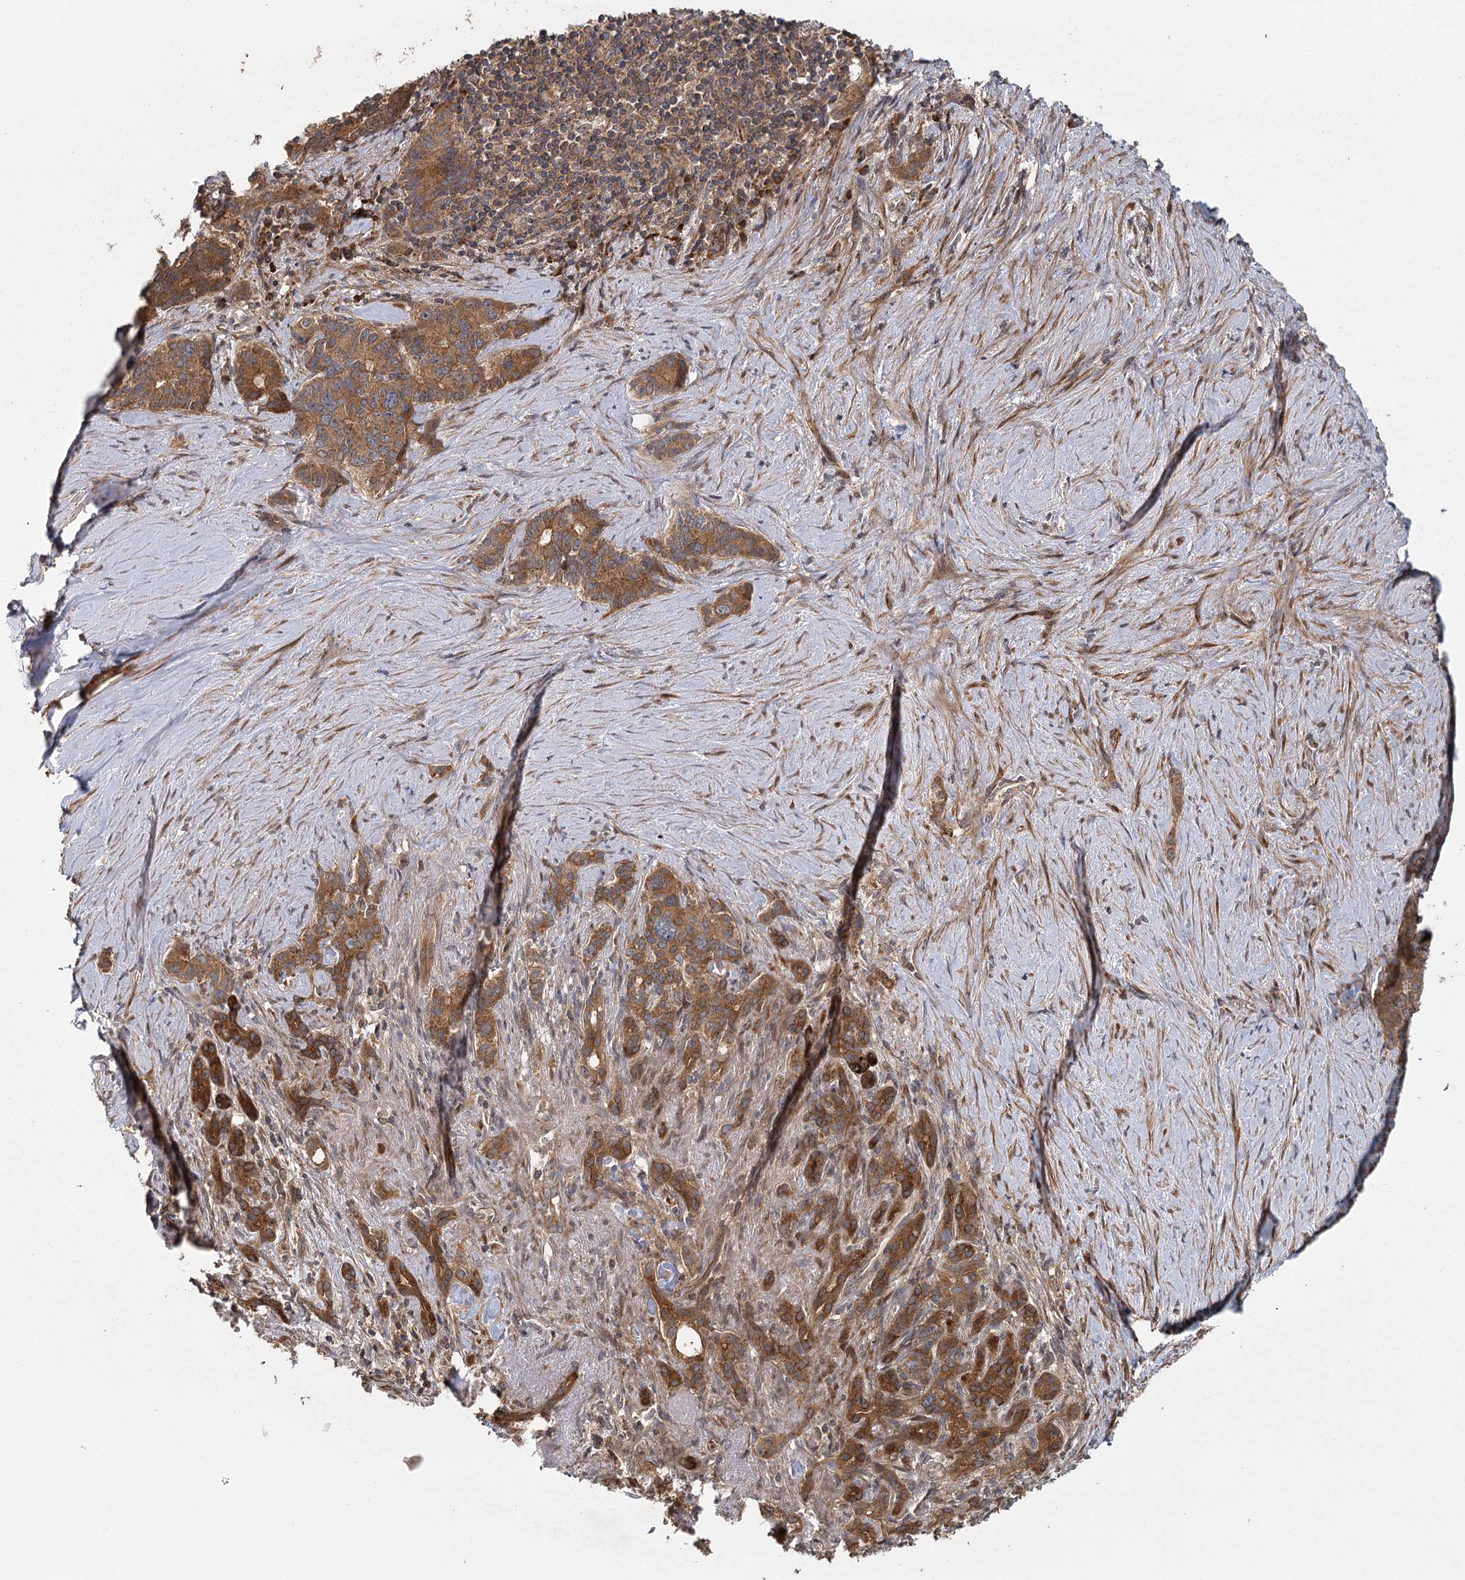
{"staining": {"intensity": "moderate", "quantity": ">75%", "location": "cytoplasmic/membranous"}, "tissue": "pancreatic cancer", "cell_type": "Tumor cells", "image_type": "cancer", "snomed": [{"axis": "morphology", "description": "Adenocarcinoma, NOS"}, {"axis": "topography", "description": "Pancreas"}], "caption": "IHC micrograph of neoplastic tissue: pancreatic cancer (adenocarcinoma) stained using immunohistochemistry (IHC) shows medium levels of moderate protein expression localized specifically in the cytoplasmic/membranous of tumor cells, appearing as a cytoplasmic/membranous brown color.", "gene": "RAPGEF6", "patient": {"sex": "female", "age": 74}}